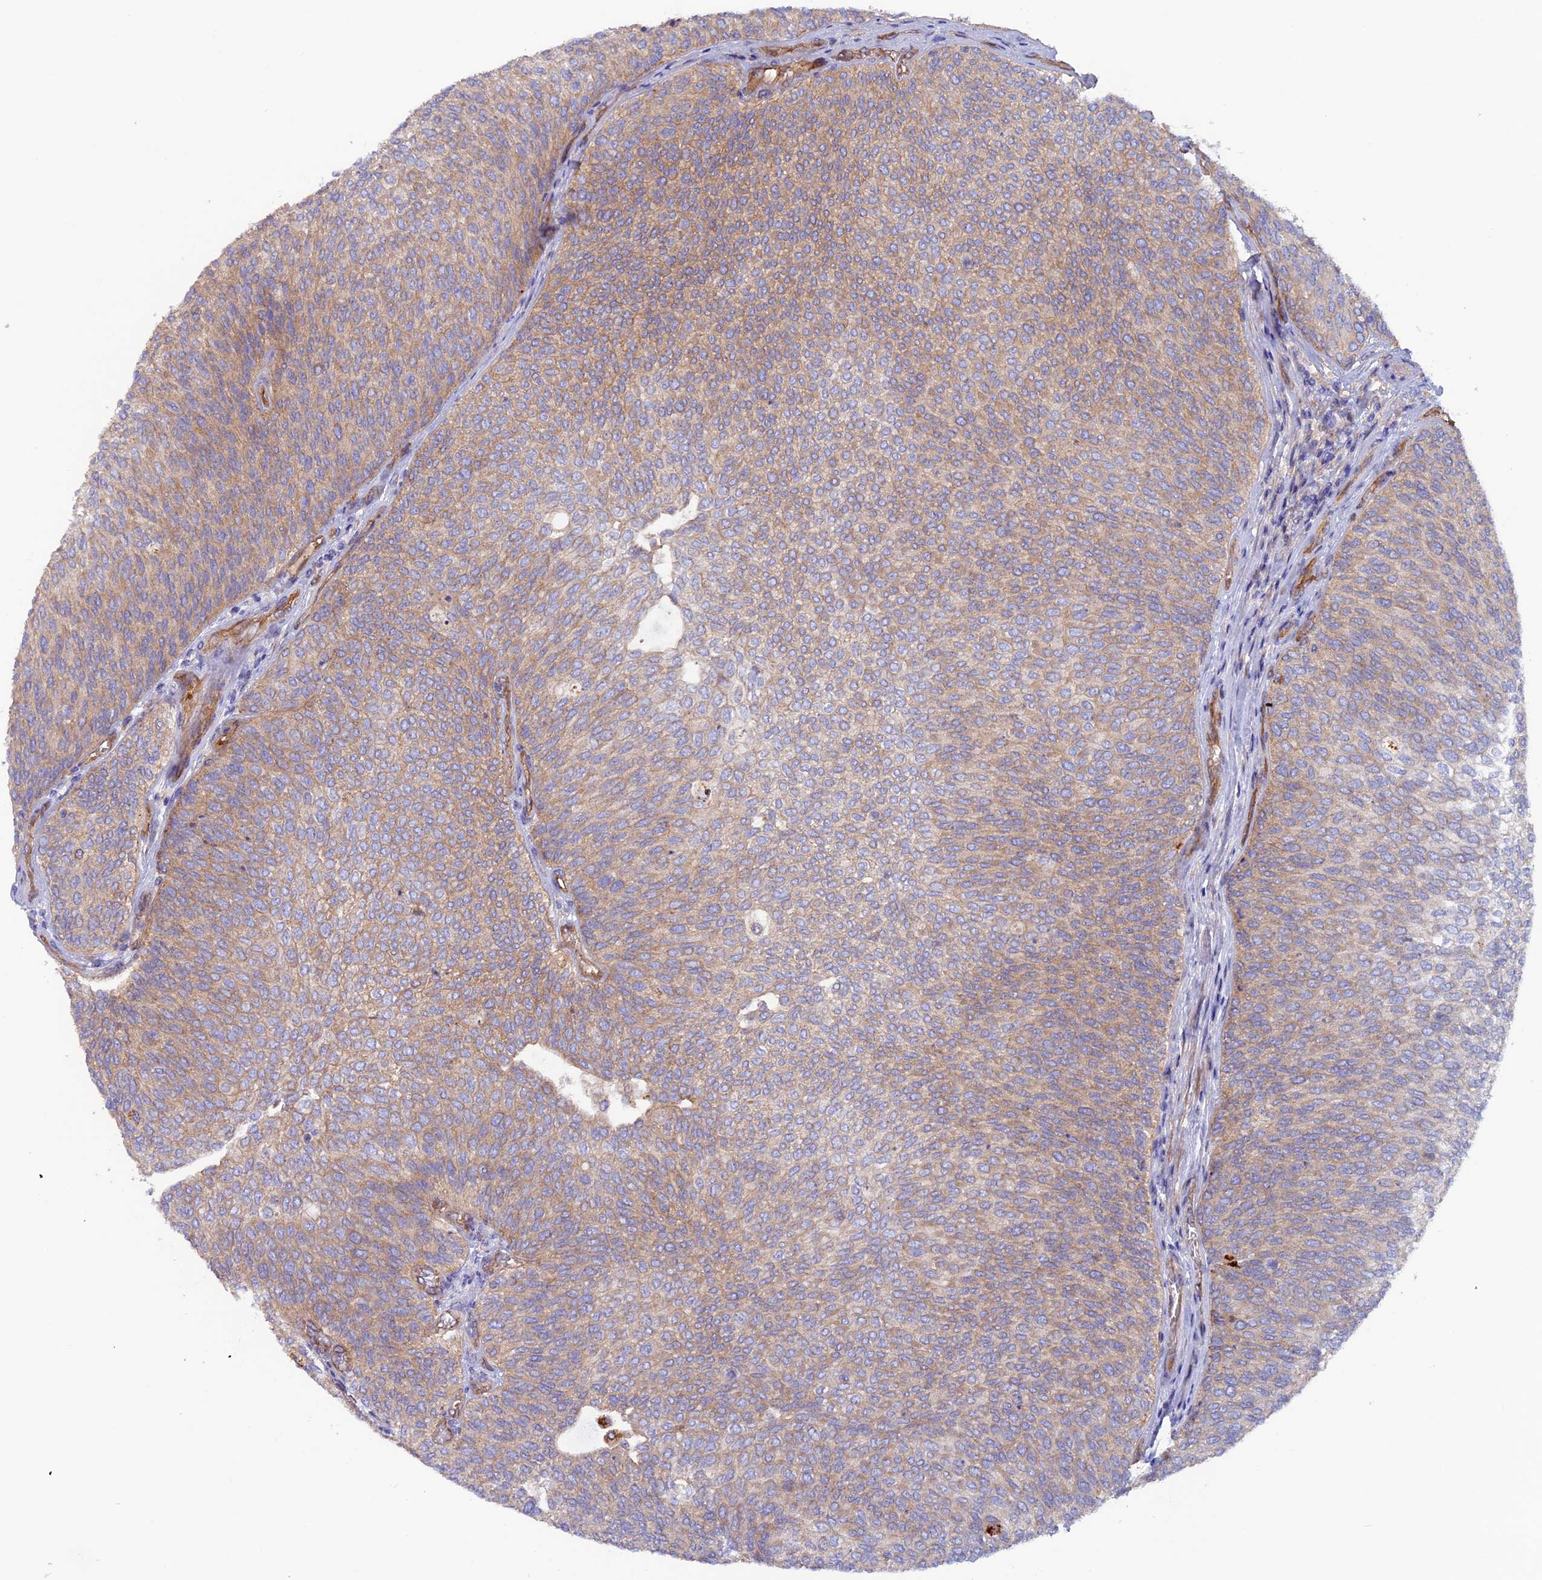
{"staining": {"intensity": "moderate", "quantity": "25%-75%", "location": "cytoplasmic/membranous"}, "tissue": "urothelial cancer", "cell_type": "Tumor cells", "image_type": "cancer", "snomed": [{"axis": "morphology", "description": "Urothelial carcinoma, Low grade"}, {"axis": "topography", "description": "Urinary bladder"}], "caption": "Tumor cells reveal moderate cytoplasmic/membranous expression in about 25%-75% of cells in urothelial cancer. The staining was performed using DAB to visualize the protein expression in brown, while the nuclei were stained in blue with hematoxylin (Magnification: 20x).", "gene": "DUS3L", "patient": {"sex": "female", "age": 79}}